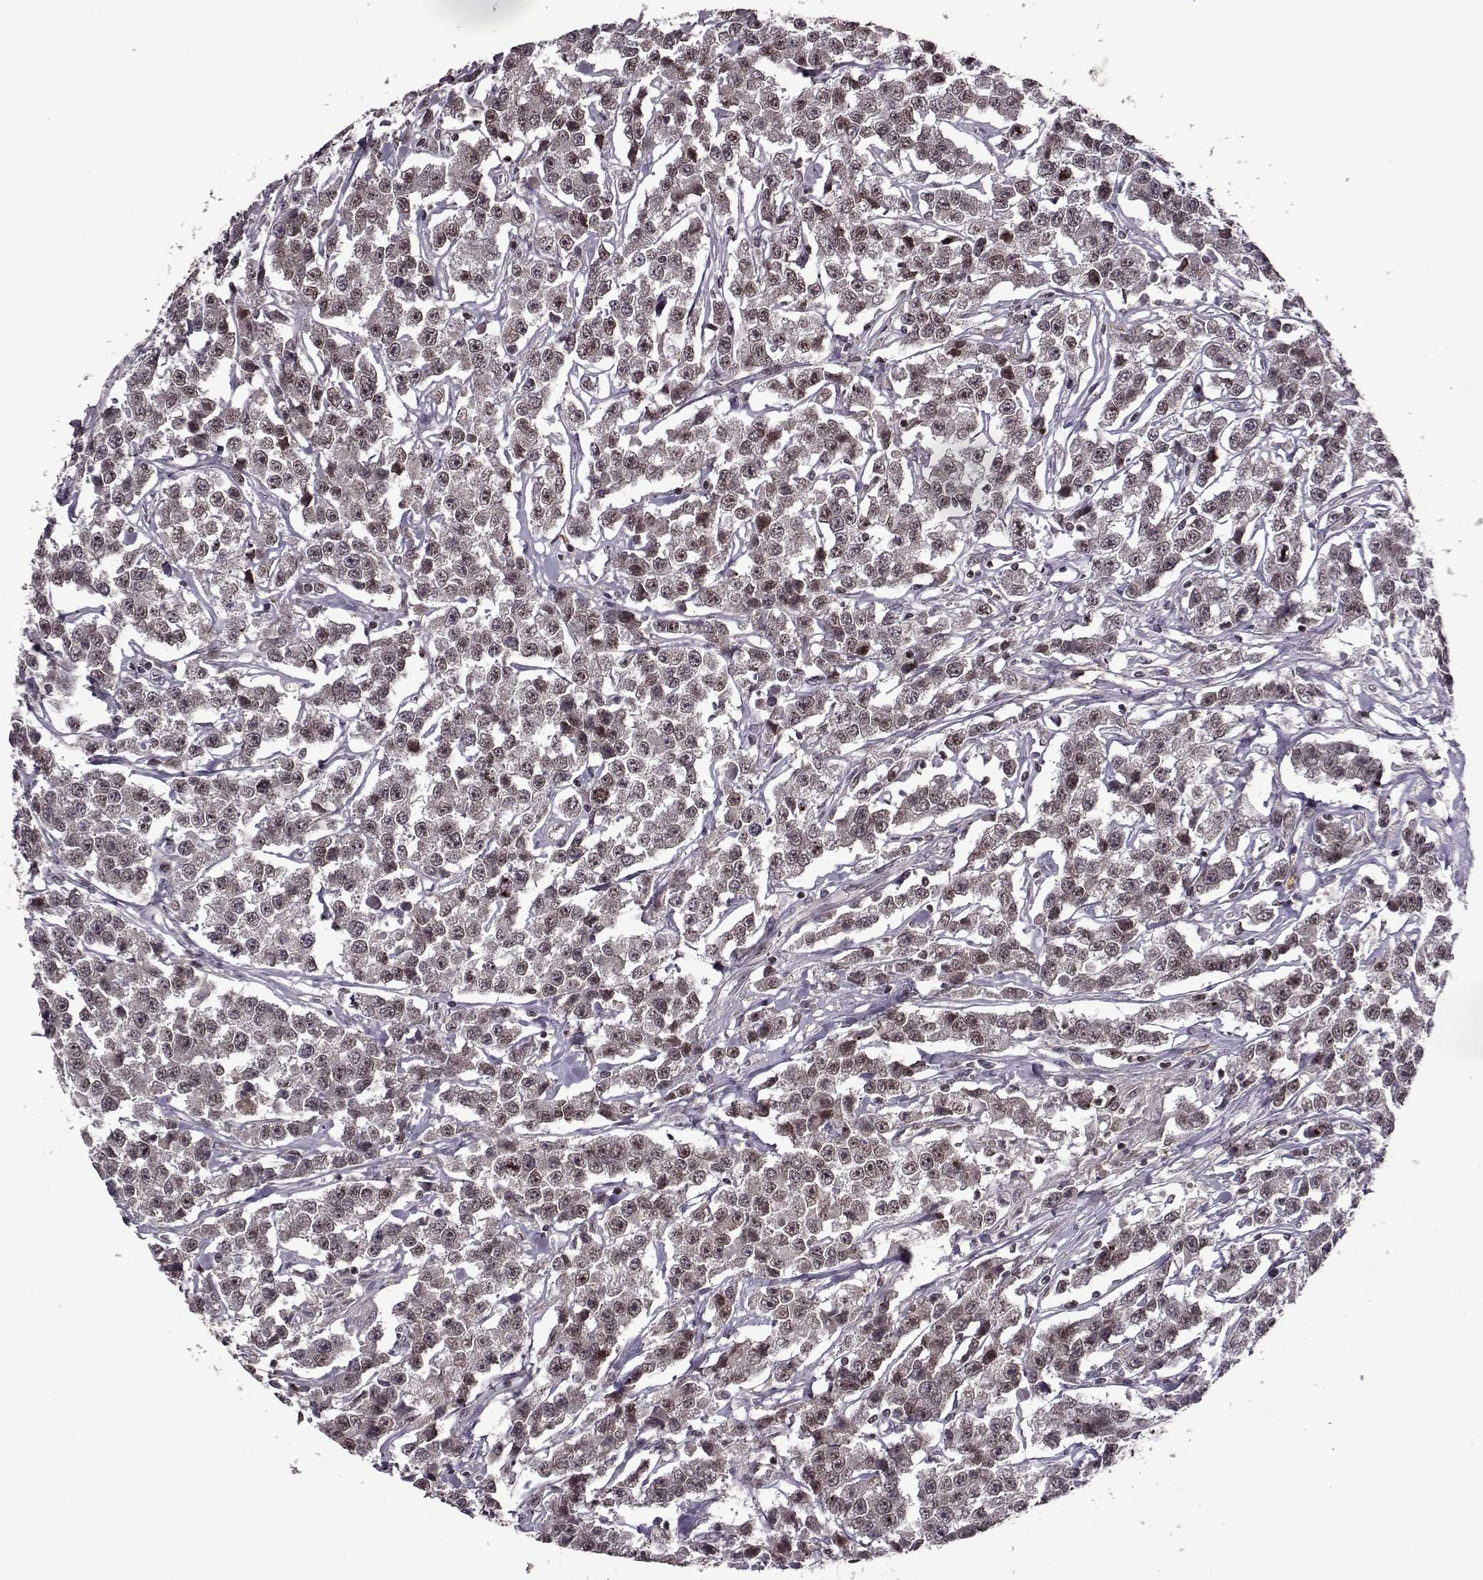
{"staining": {"intensity": "weak", "quantity": "<25%", "location": "cytoplasmic/membranous"}, "tissue": "testis cancer", "cell_type": "Tumor cells", "image_type": "cancer", "snomed": [{"axis": "morphology", "description": "Seminoma, NOS"}, {"axis": "topography", "description": "Testis"}], "caption": "There is no significant staining in tumor cells of testis cancer (seminoma). Brightfield microscopy of immunohistochemistry (IHC) stained with DAB (3,3'-diaminobenzidine) (brown) and hematoxylin (blue), captured at high magnification.", "gene": "TRMU", "patient": {"sex": "male", "age": 59}}